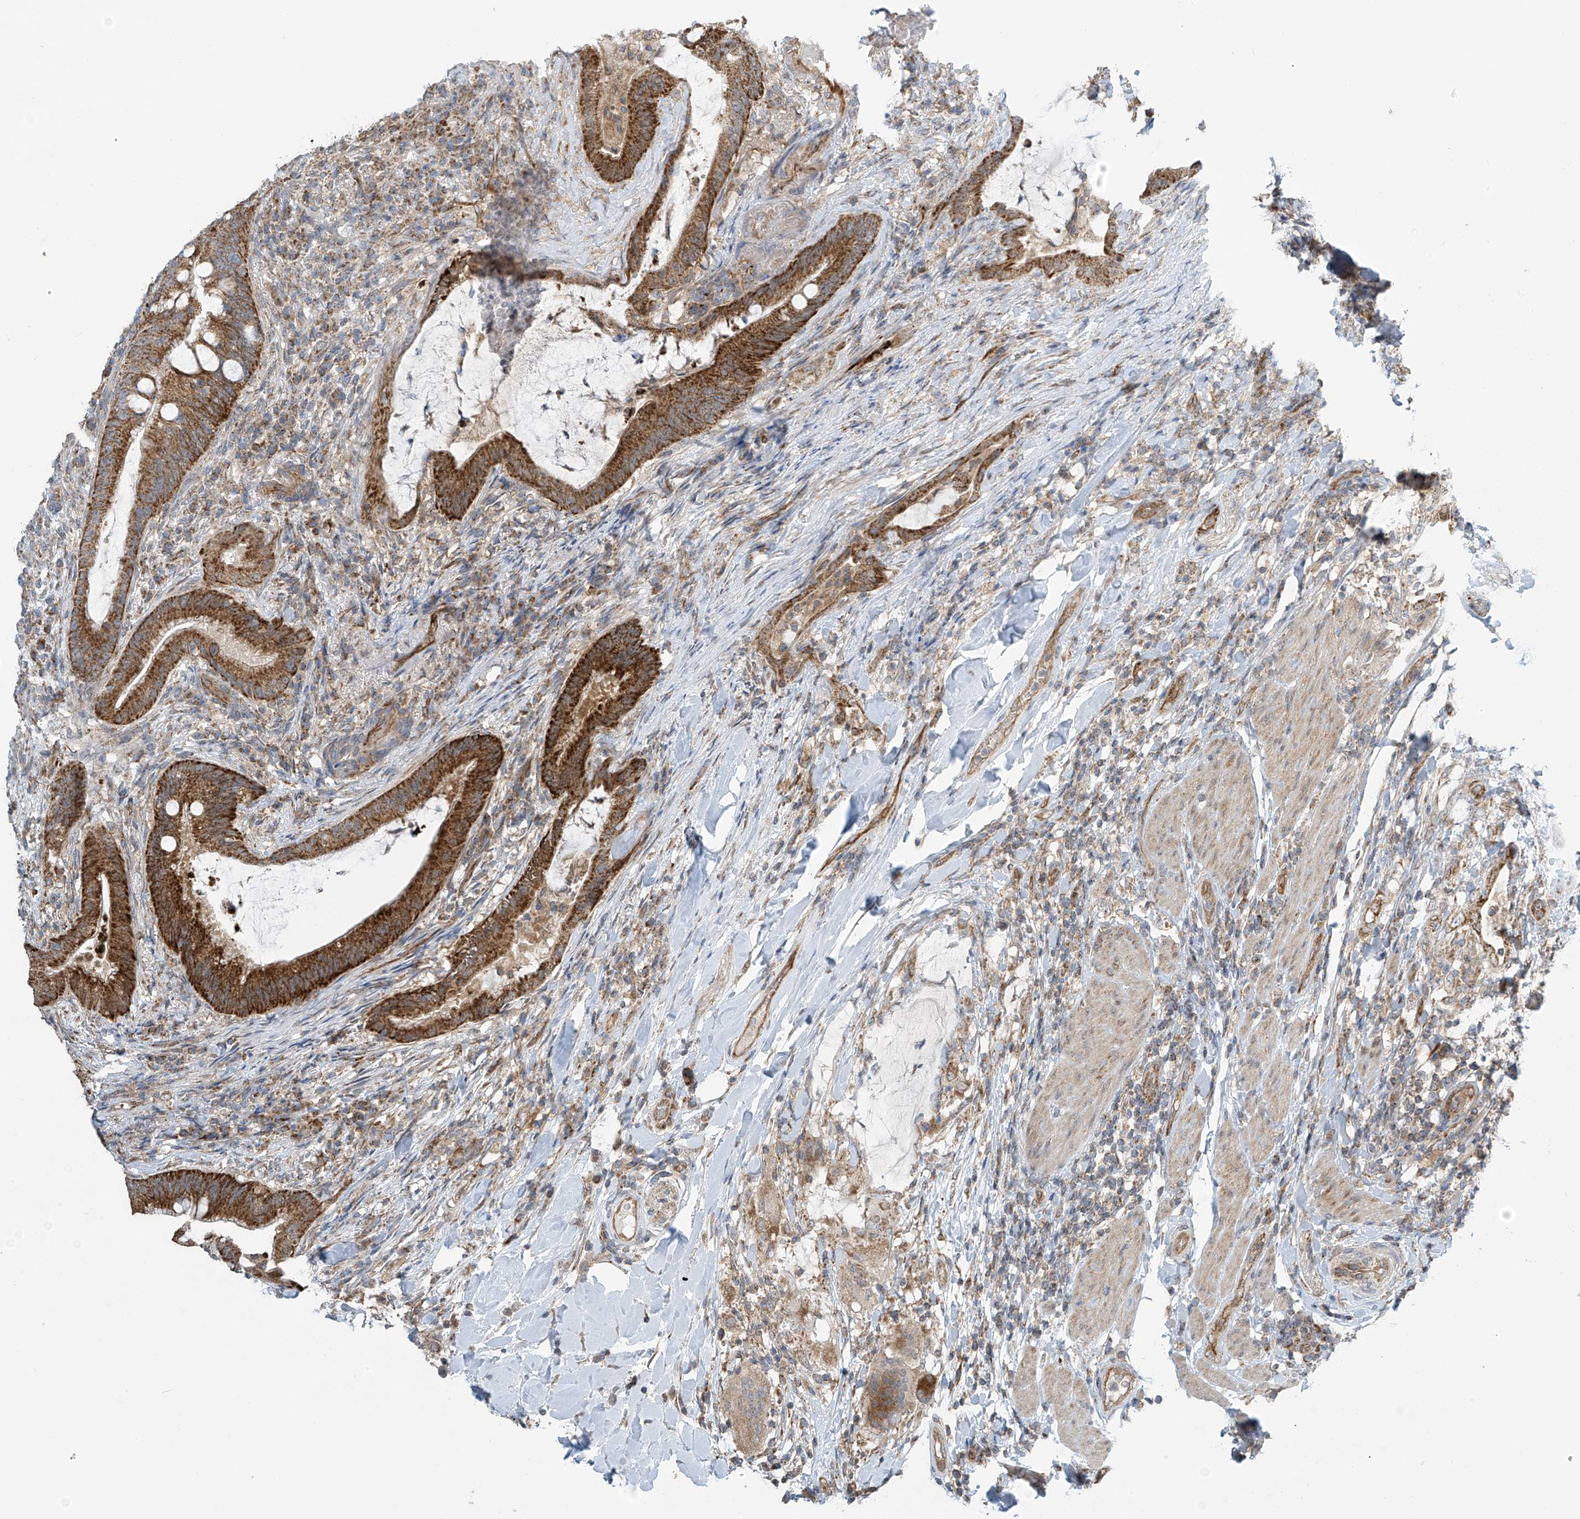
{"staining": {"intensity": "strong", "quantity": ">75%", "location": "cytoplasmic/membranous"}, "tissue": "colorectal cancer", "cell_type": "Tumor cells", "image_type": "cancer", "snomed": [{"axis": "morphology", "description": "Adenocarcinoma, NOS"}, {"axis": "topography", "description": "Colon"}], "caption": "Immunohistochemical staining of human colorectal cancer (adenocarcinoma) shows high levels of strong cytoplasmic/membranous positivity in about >75% of tumor cells.", "gene": "METTL6", "patient": {"sex": "female", "age": 66}}